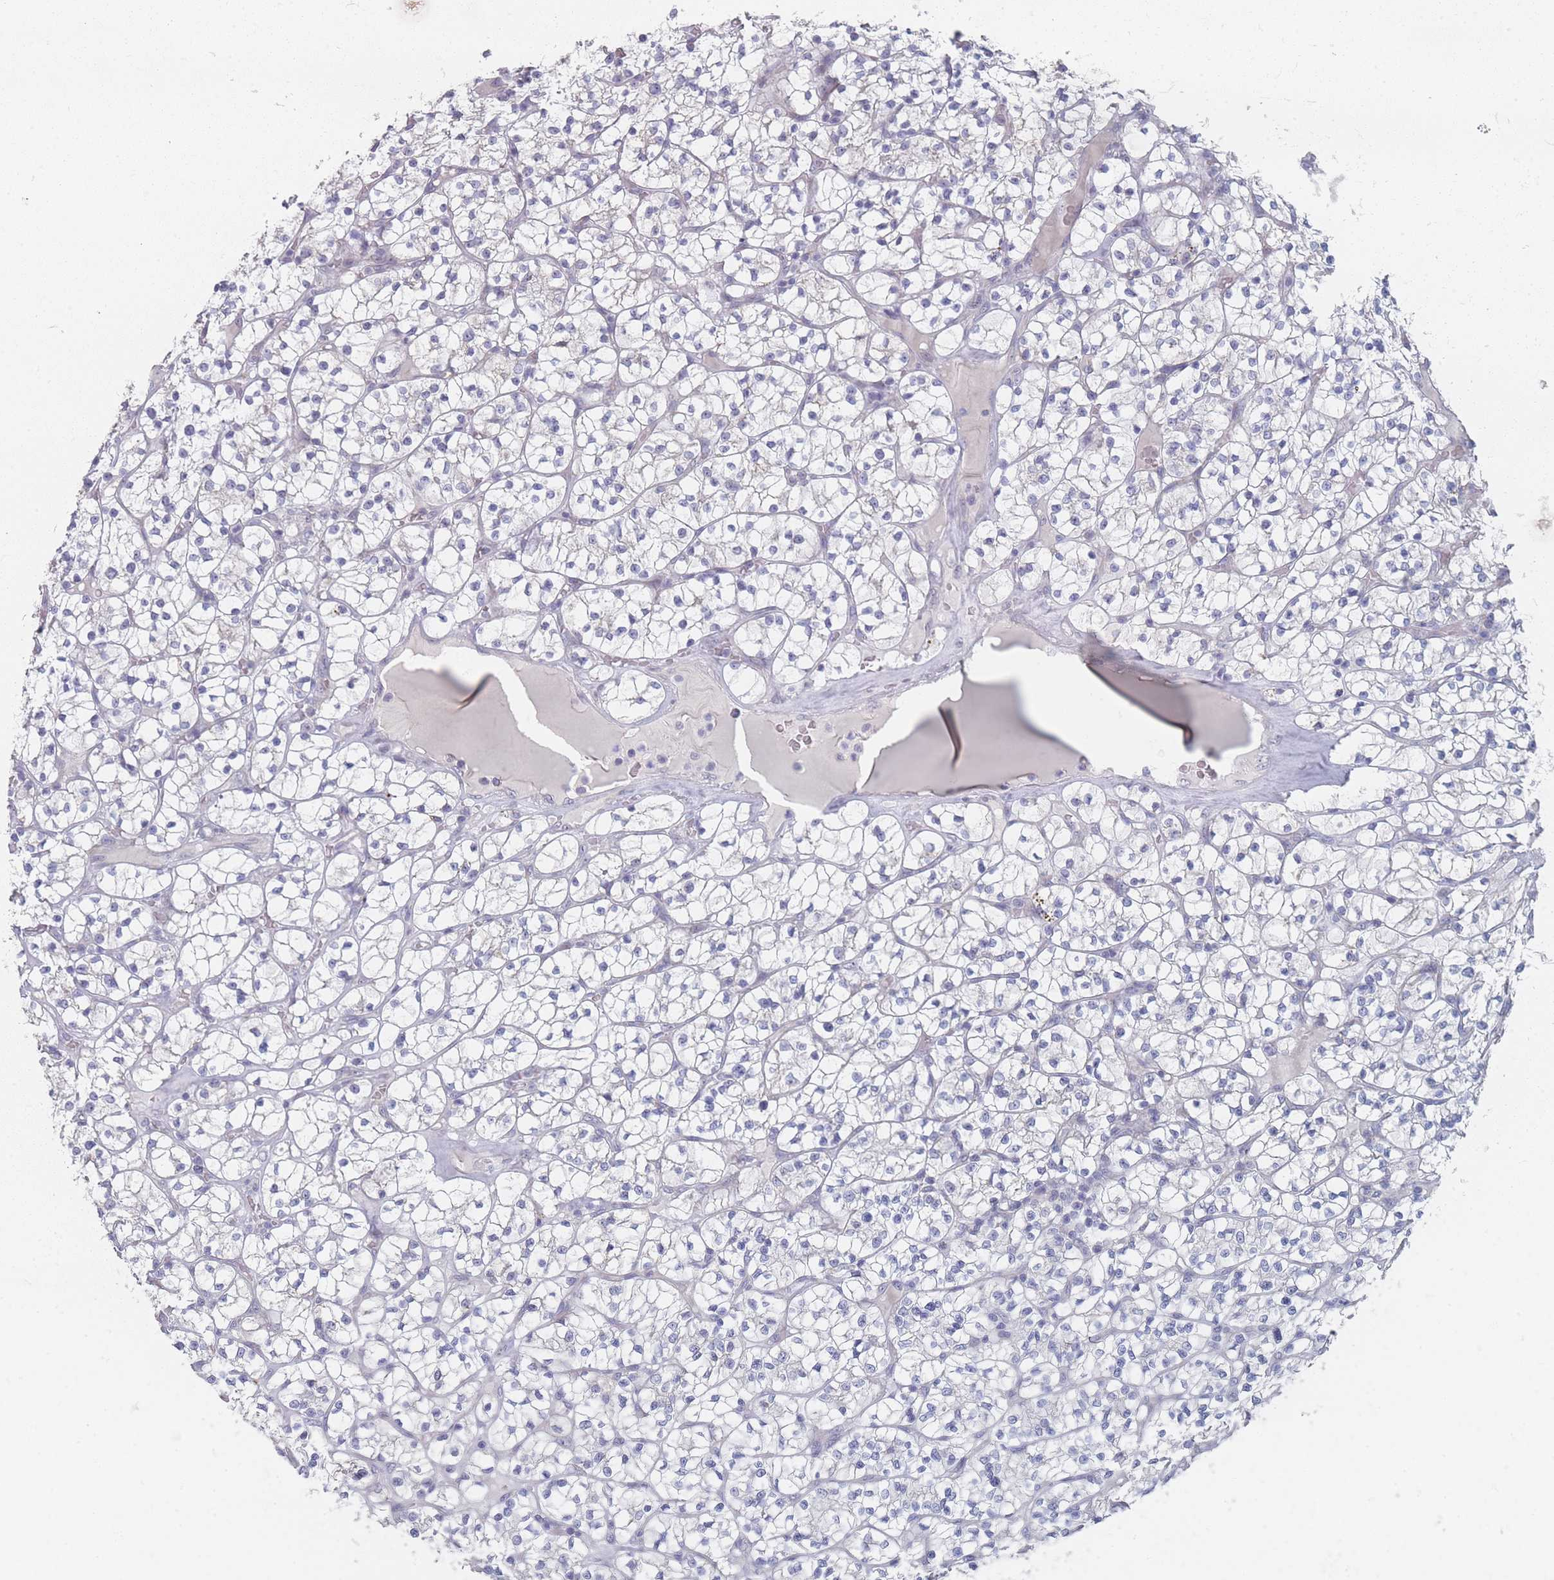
{"staining": {"intensity": "negative", "quantity": "none", "location": "none"}, "tissue": "renal cancer", "cell_type": "Tumor cells", "image_type": "cancer", "snomed": [{"axis": "morphology", "description": "Adenocarcinoma, NOS"}, {"axis": "topography", "description": "Kidney"}], "caption": "DAB immunohistochemical staining of human renal cancer demonstrates no significant positivity in tumor cells.", "gene": "RNF8", "patient": {"sex": "female", "age": 64}}